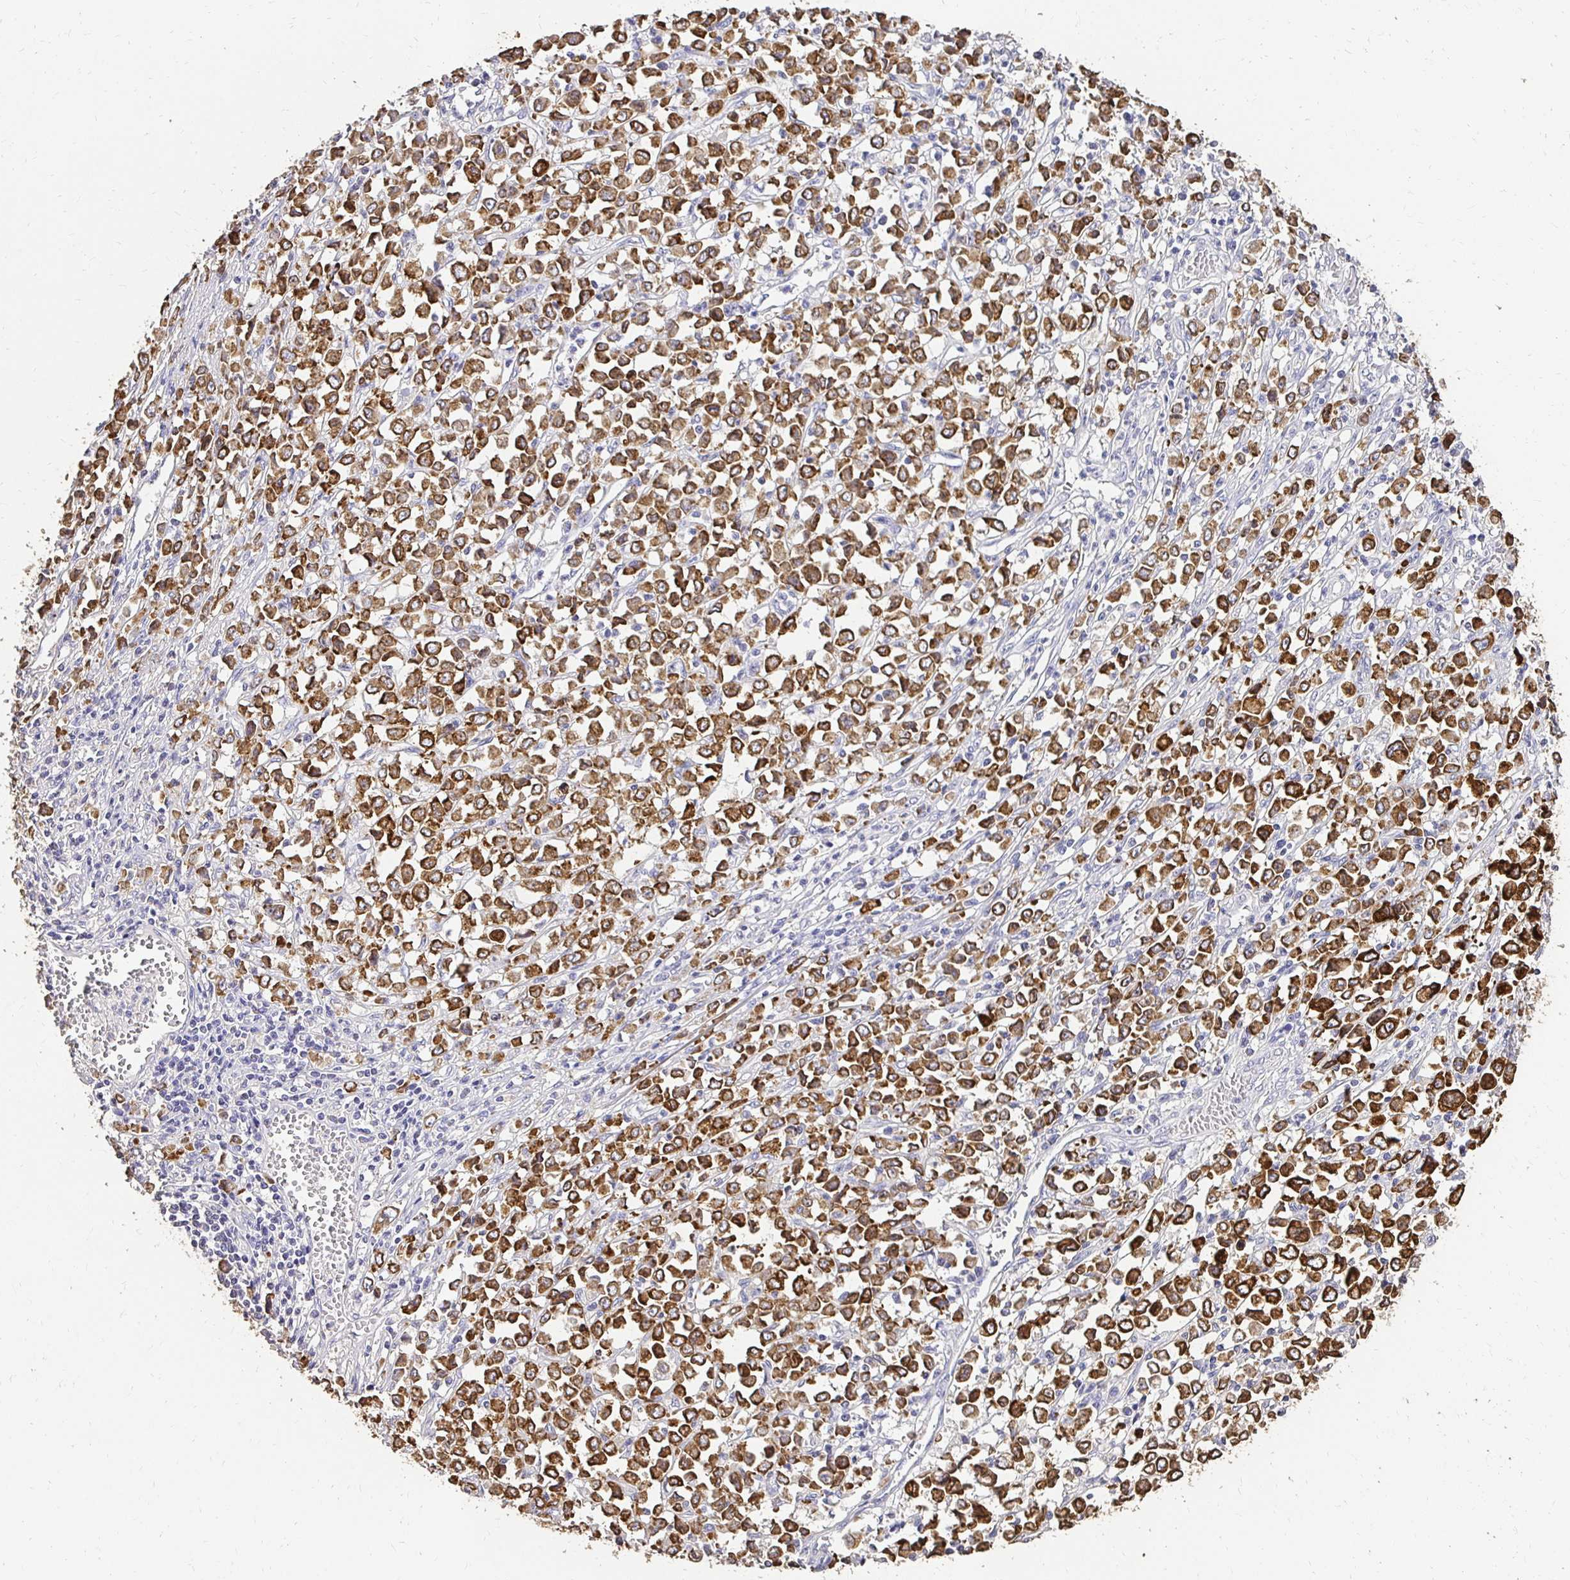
{"staining": {"intensity": "strong", "quantity": ">75%", "location": "cytoplasmic/membranous"}, "tissue": "stomach cancer", "cell_type": "Tumor cells", "image_type": "cancer", "snomed": [{"axis": "morphology", "description": "Adenocarcinoma, NOS"}, {"axis": "topography", "description": "Stomach, upper"}], "caption": "Tumor cells exhibit strong cytoplasmic/membranous staining in about >75% of cells in stomach adenocarcinoma.", "gene": "UGT1A6", "patient": {"sex": "male", "age": 70}}